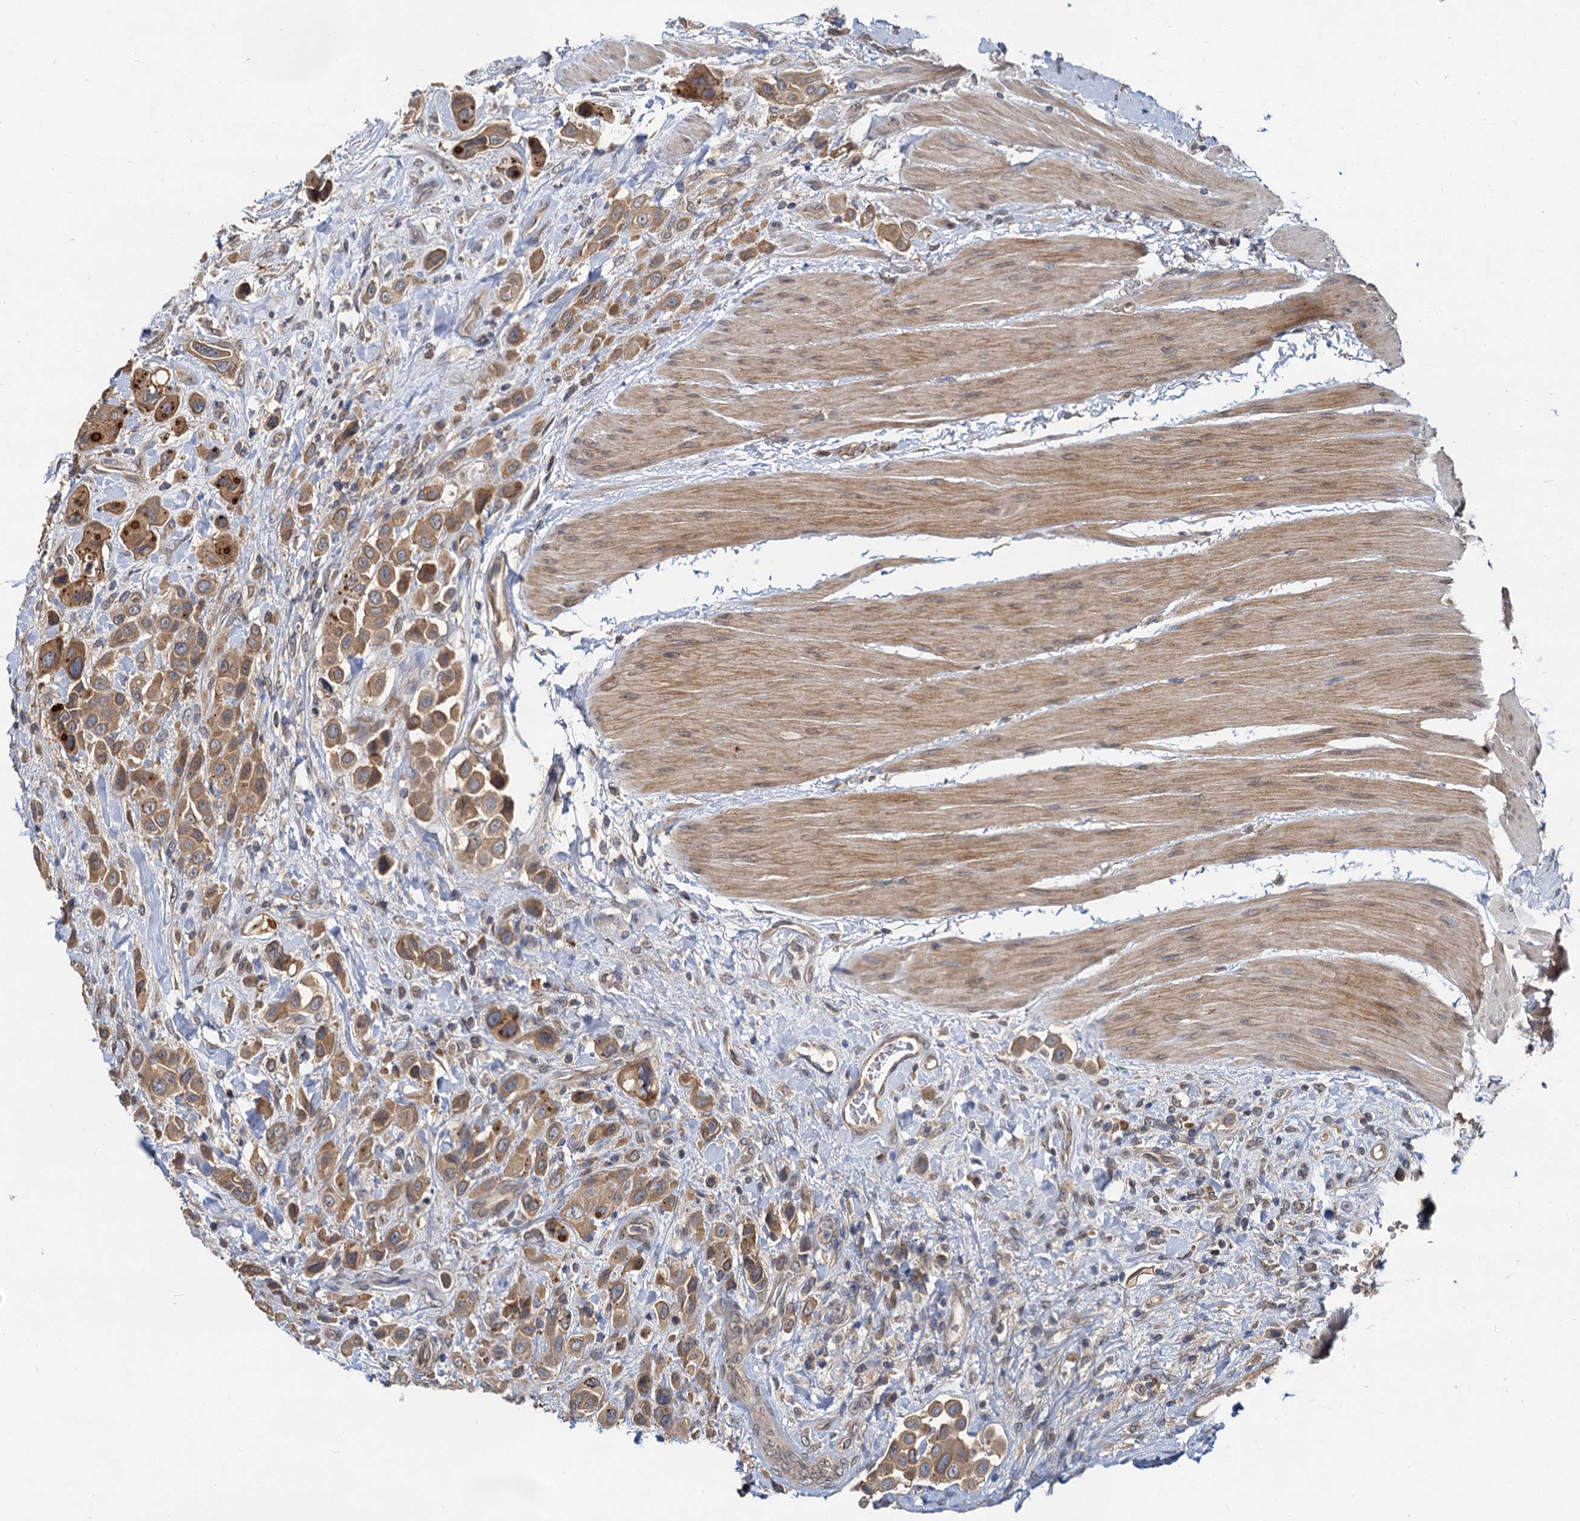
{"staining": {"intensity": "moderate", "quantity": ">75%", "location": "cytoplasmic/membranous"}, "tissue": "urothelial cancer", "cell_type": "Tumor cells", "image_type": "cancer", "snomed": [{"axis": "morphology", "description": "Urothelial carcinoma, High grade"}, {"axis": "topography", "description": "Urinary bladder"}], "caption": "Protein staining of high-grade urothelial carcinoma tissue demonstrates moderate cytoplasmic/membranous expression in about >75% of tumor cells.", "gene": "ZNF324", "patient": {"sex": "male", "age": 50}}